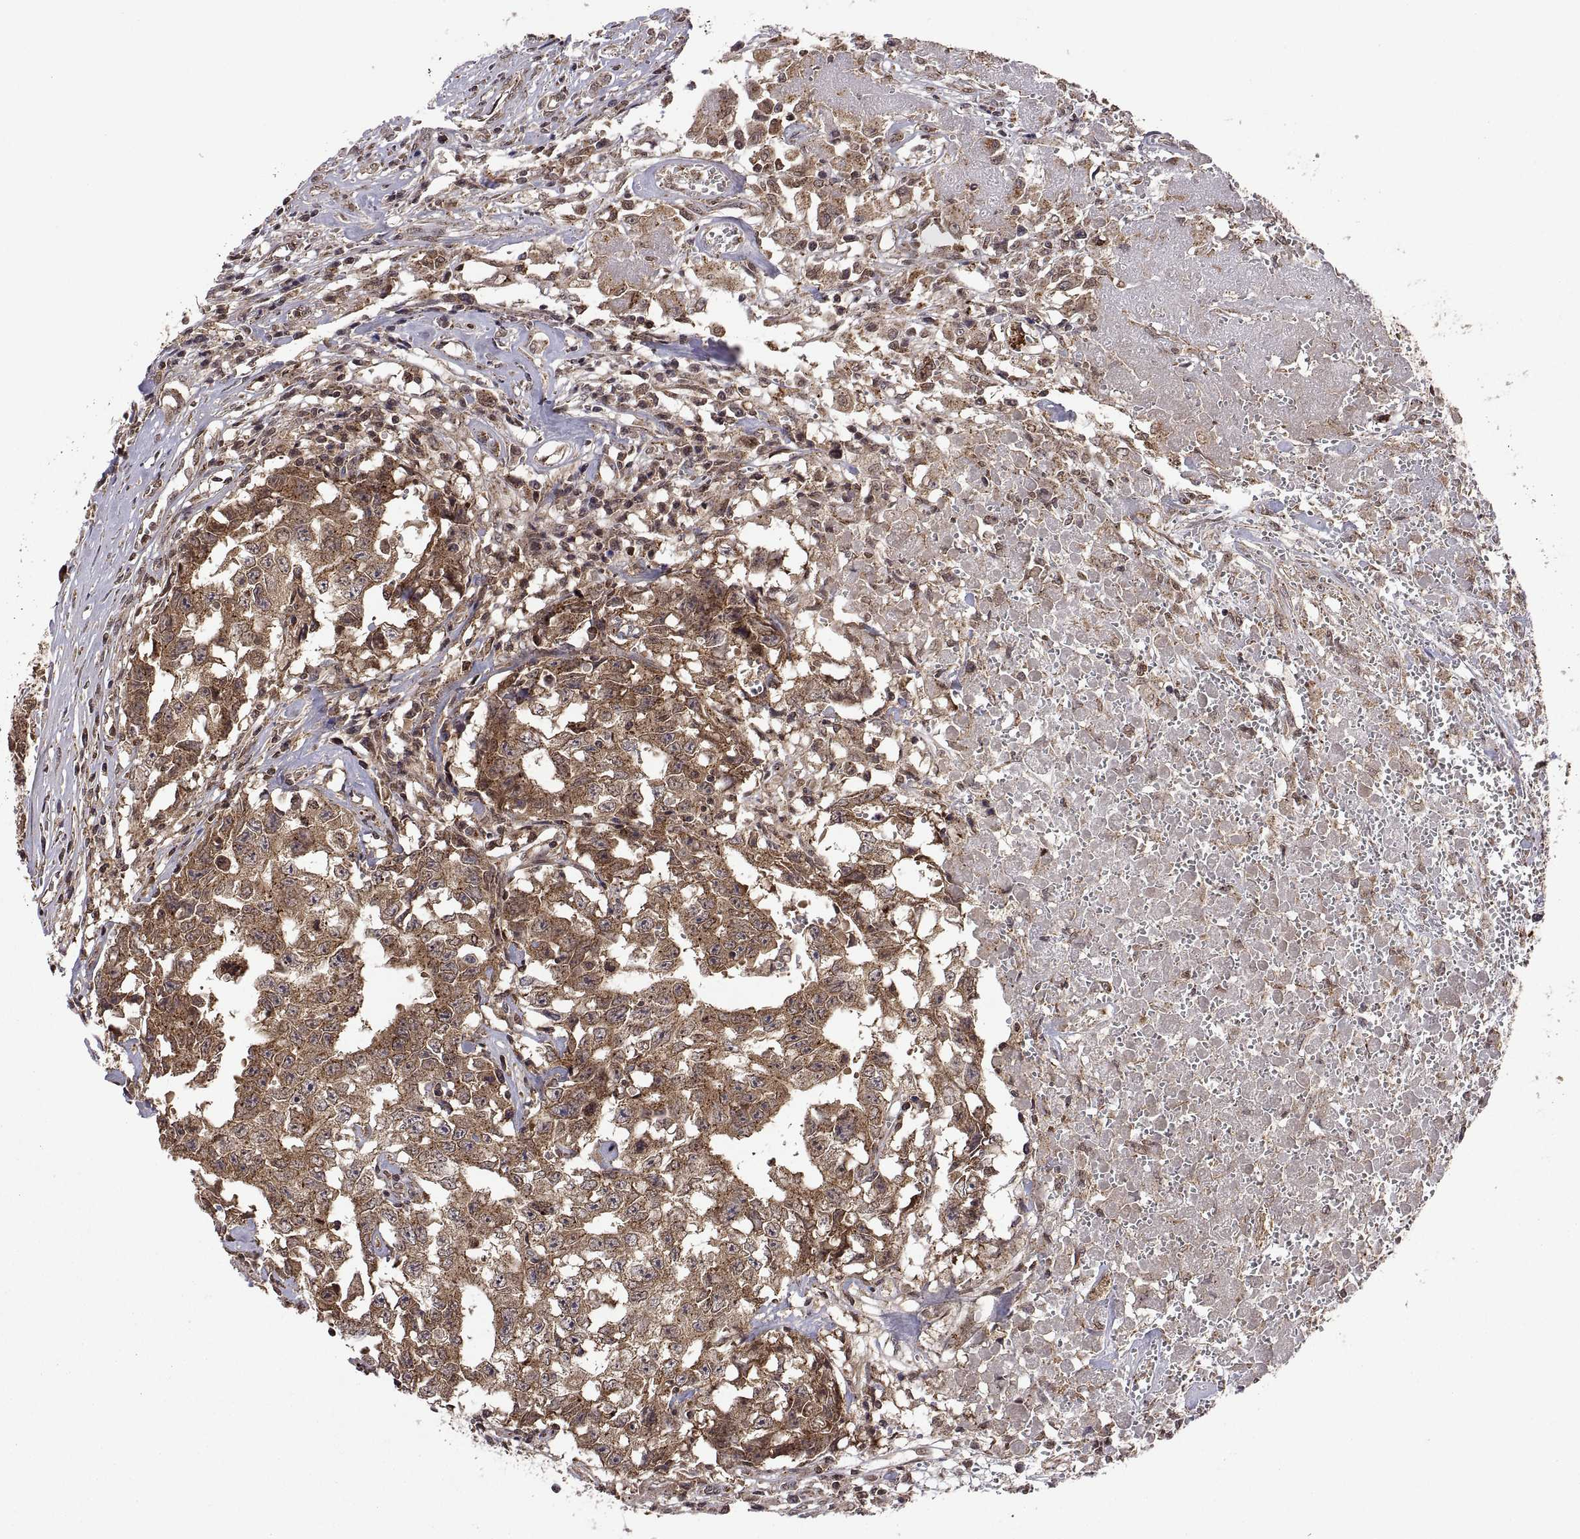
{"staining": {"intensity": "moderate", "quantity": "25%-75%", "location": "cytoplasmic/membranous"}, "tissue": "testis cancer", "cell_type": "Tumor cells", "image_type": "cancer", "snomed": [{"axis": "morphology", "description": "Carcinoma, Embryonal, NOS"}, {"axis": "topography", "description": "Testis"}], "caption": "This image demonstrates testis cancer (embryonal carcinoma) stained with immunohistochemistry (IHC) to label a protein in brown. The cytoplasmic/membranous of tumor cells show moderate positivity for the protein. Nuclei are counter-stained blue.", "gene": "ZNRF2", "patient": {"sex": "male", "age": 36}}